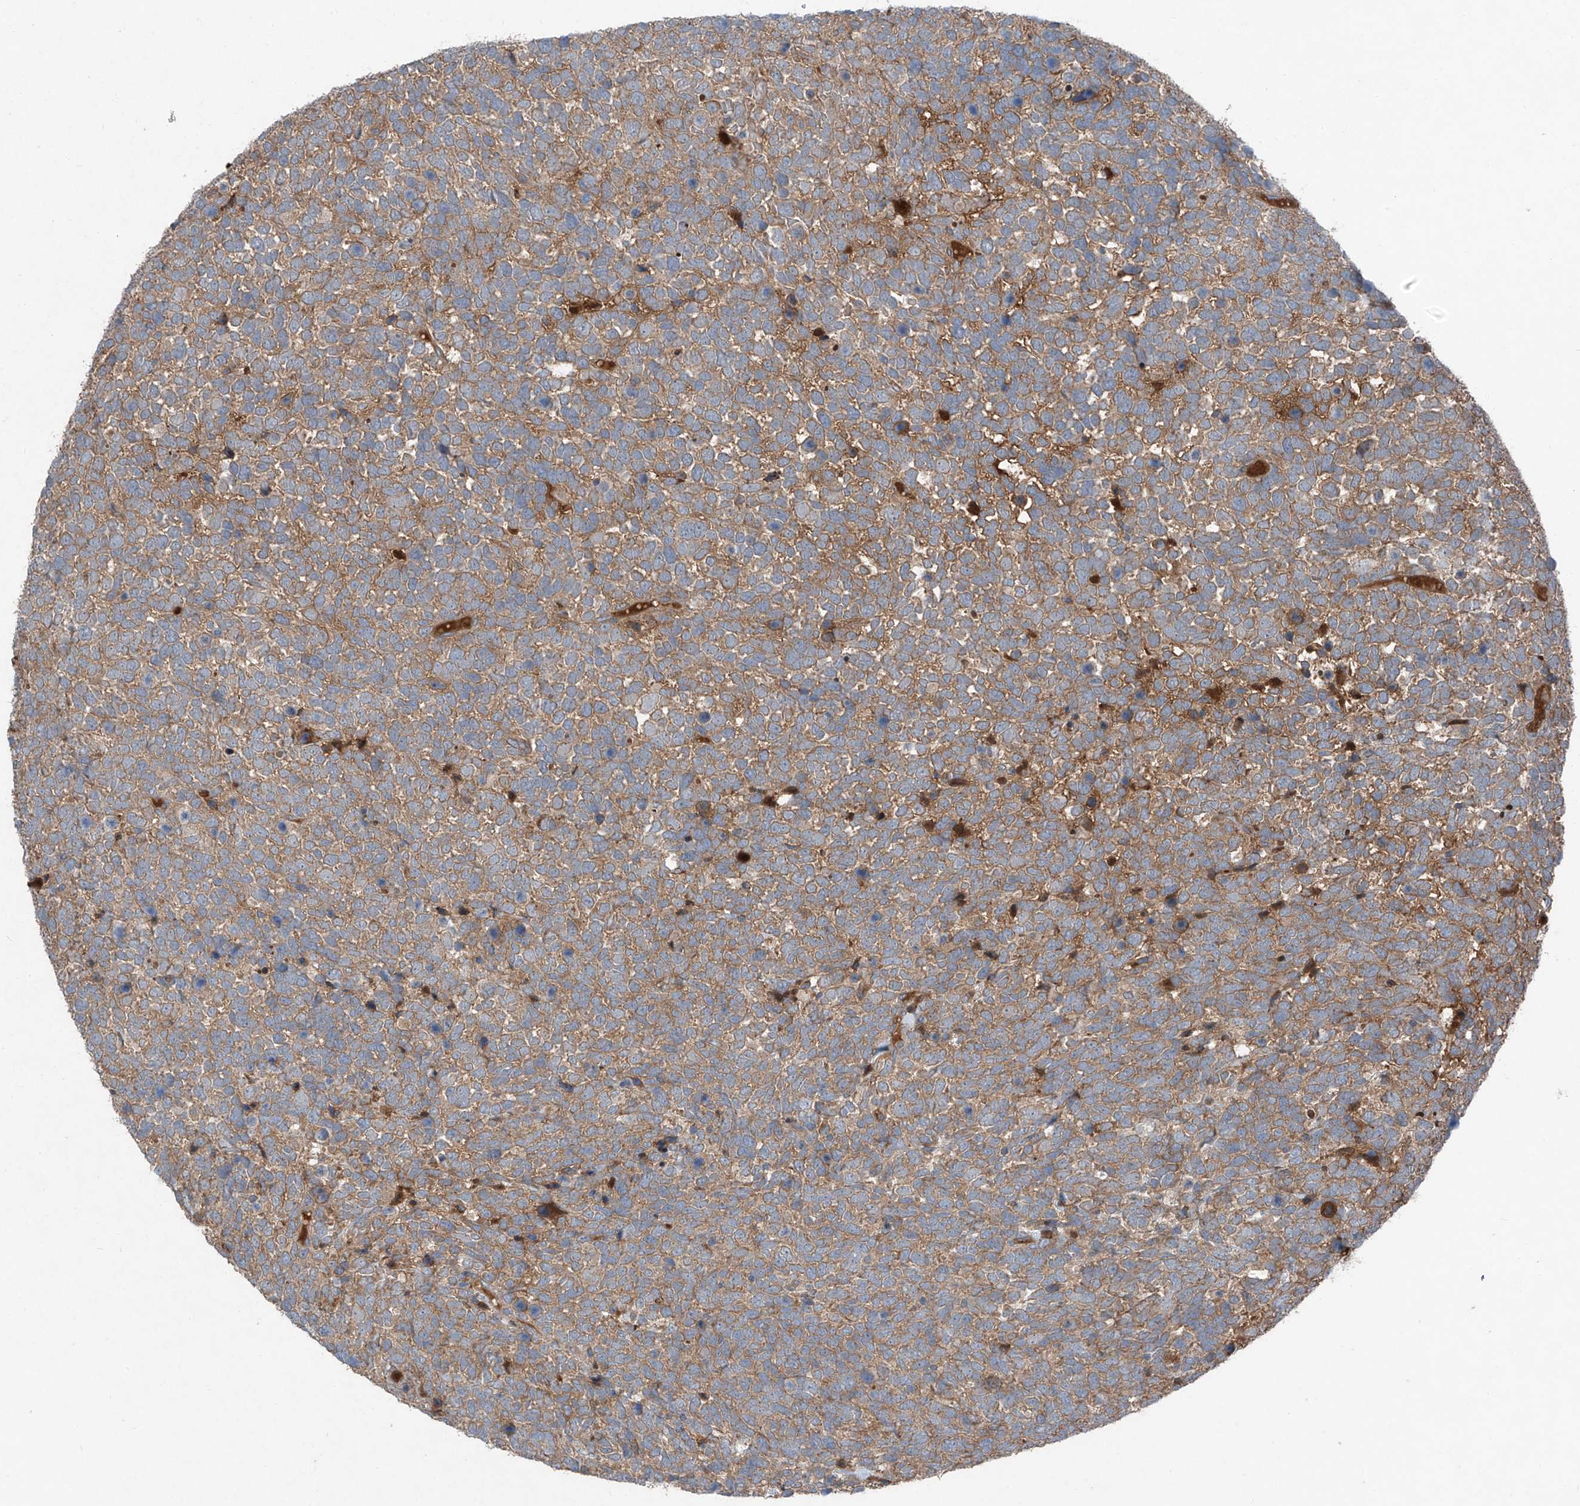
{"staining": {"intensity": "moderate", "quantity": ">75%", "location": "cytoplasmic/membranous"}, "tissue": "urothelial cancer", "cell_type": "Tumor cells", "image_type": "cancer", "snomed": [{"axis": "morphology", "description": "Urothelial carcinoma, High grade"}, {"axis": "topography", "description": "Urinary bladder"}], "caption": "Brown immunohistochemical staining in human urothelial cancer reveals moderate cytoplasmic/membranous positivity in approximately >75% of tumor cells.", "gene": "FOXRED2", "patient": {"sex": "female", "age": 82}}